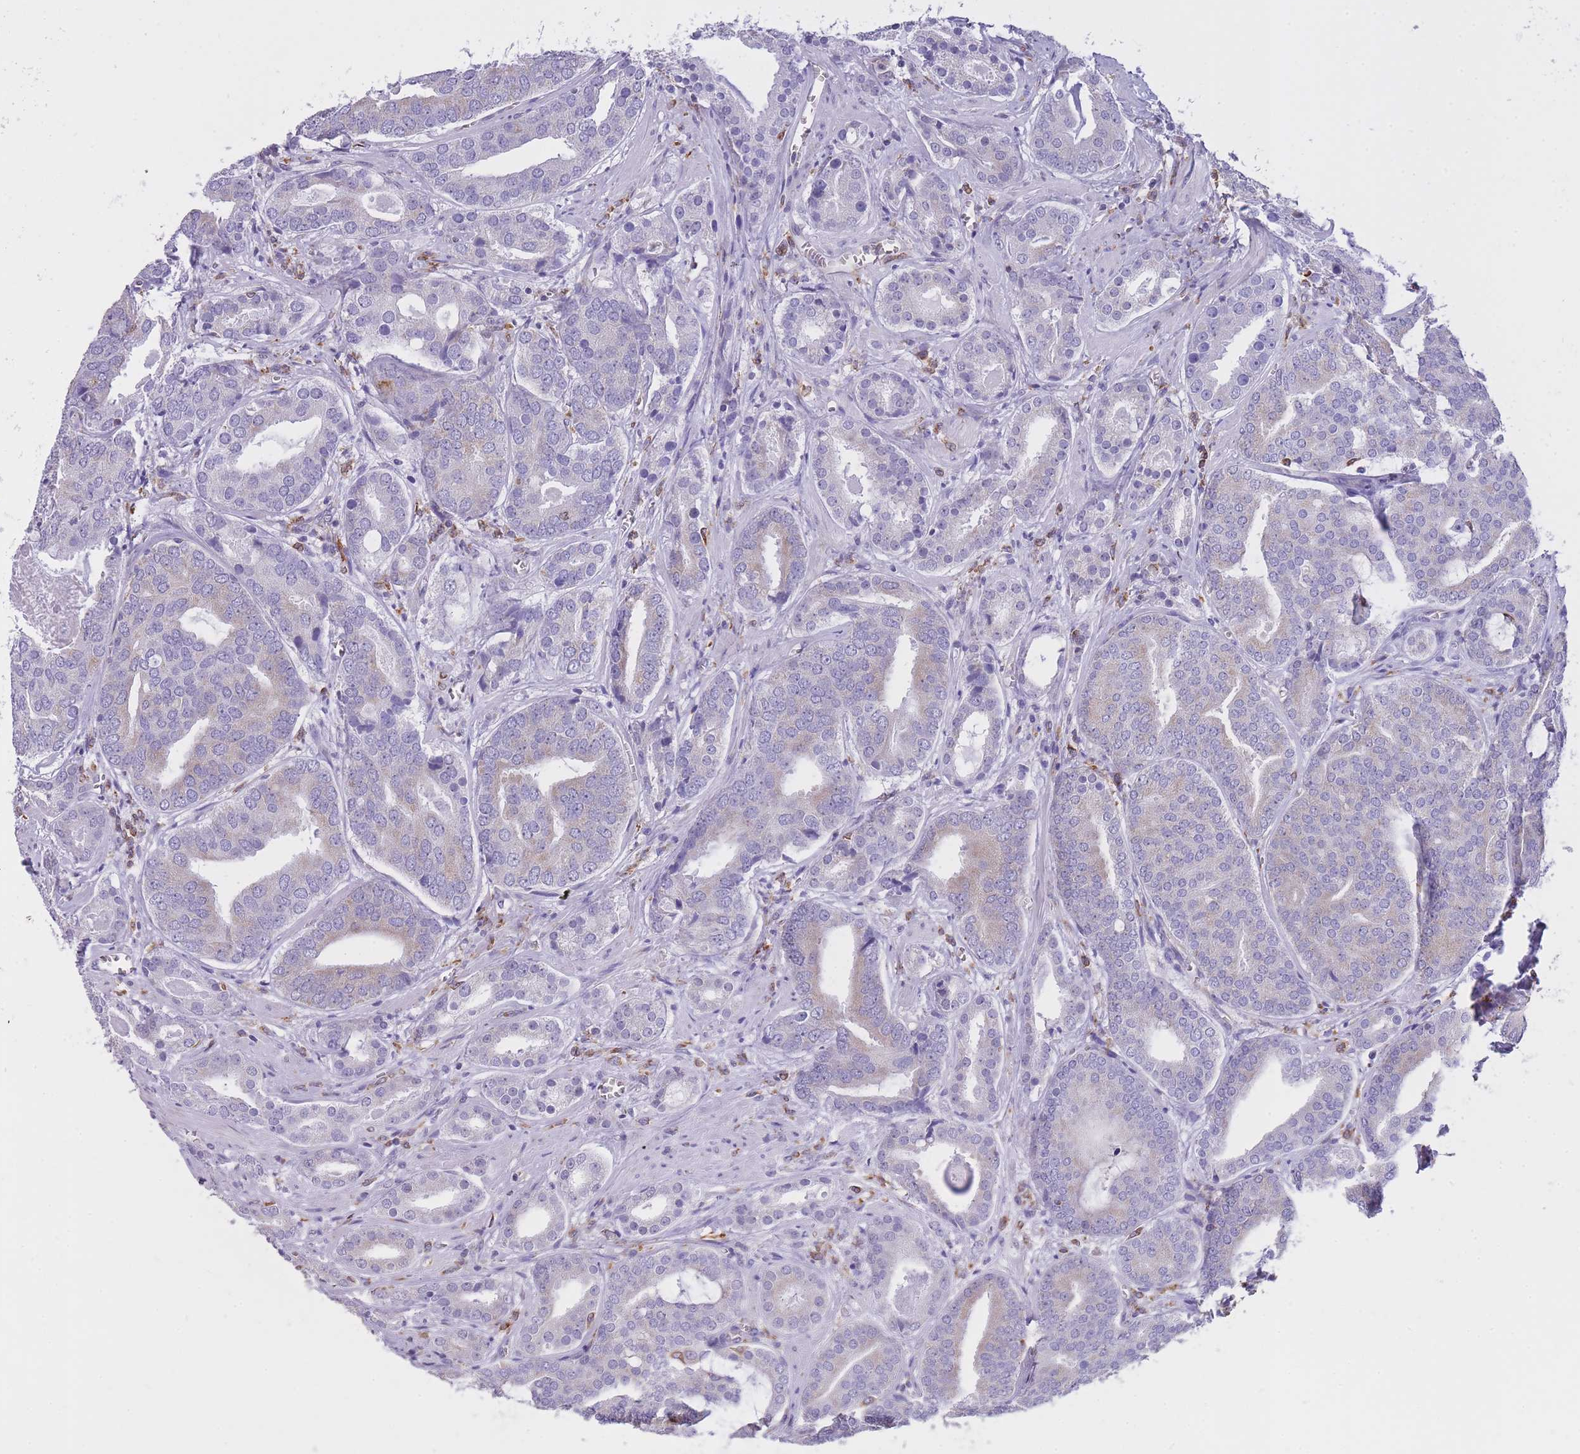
{"staining": {"intensity": "negative", "quantity": "none", "location": "none"}, "tissue": "prostate cancer", "cell_type": "Tumor cells", "image_type": "cancer", "snomed": [{"axis": "morphology", "description": "Adenocarcinoma, High grade"}, {"axis": "topography", "description": "Prostate"}], "caption": "A micrograph of human prostate adenocarcinoma (high-grade) is negative for staining in tumor cells.", "gene": "ZNF662", "patient": {"sex": "male", "age": 55}}